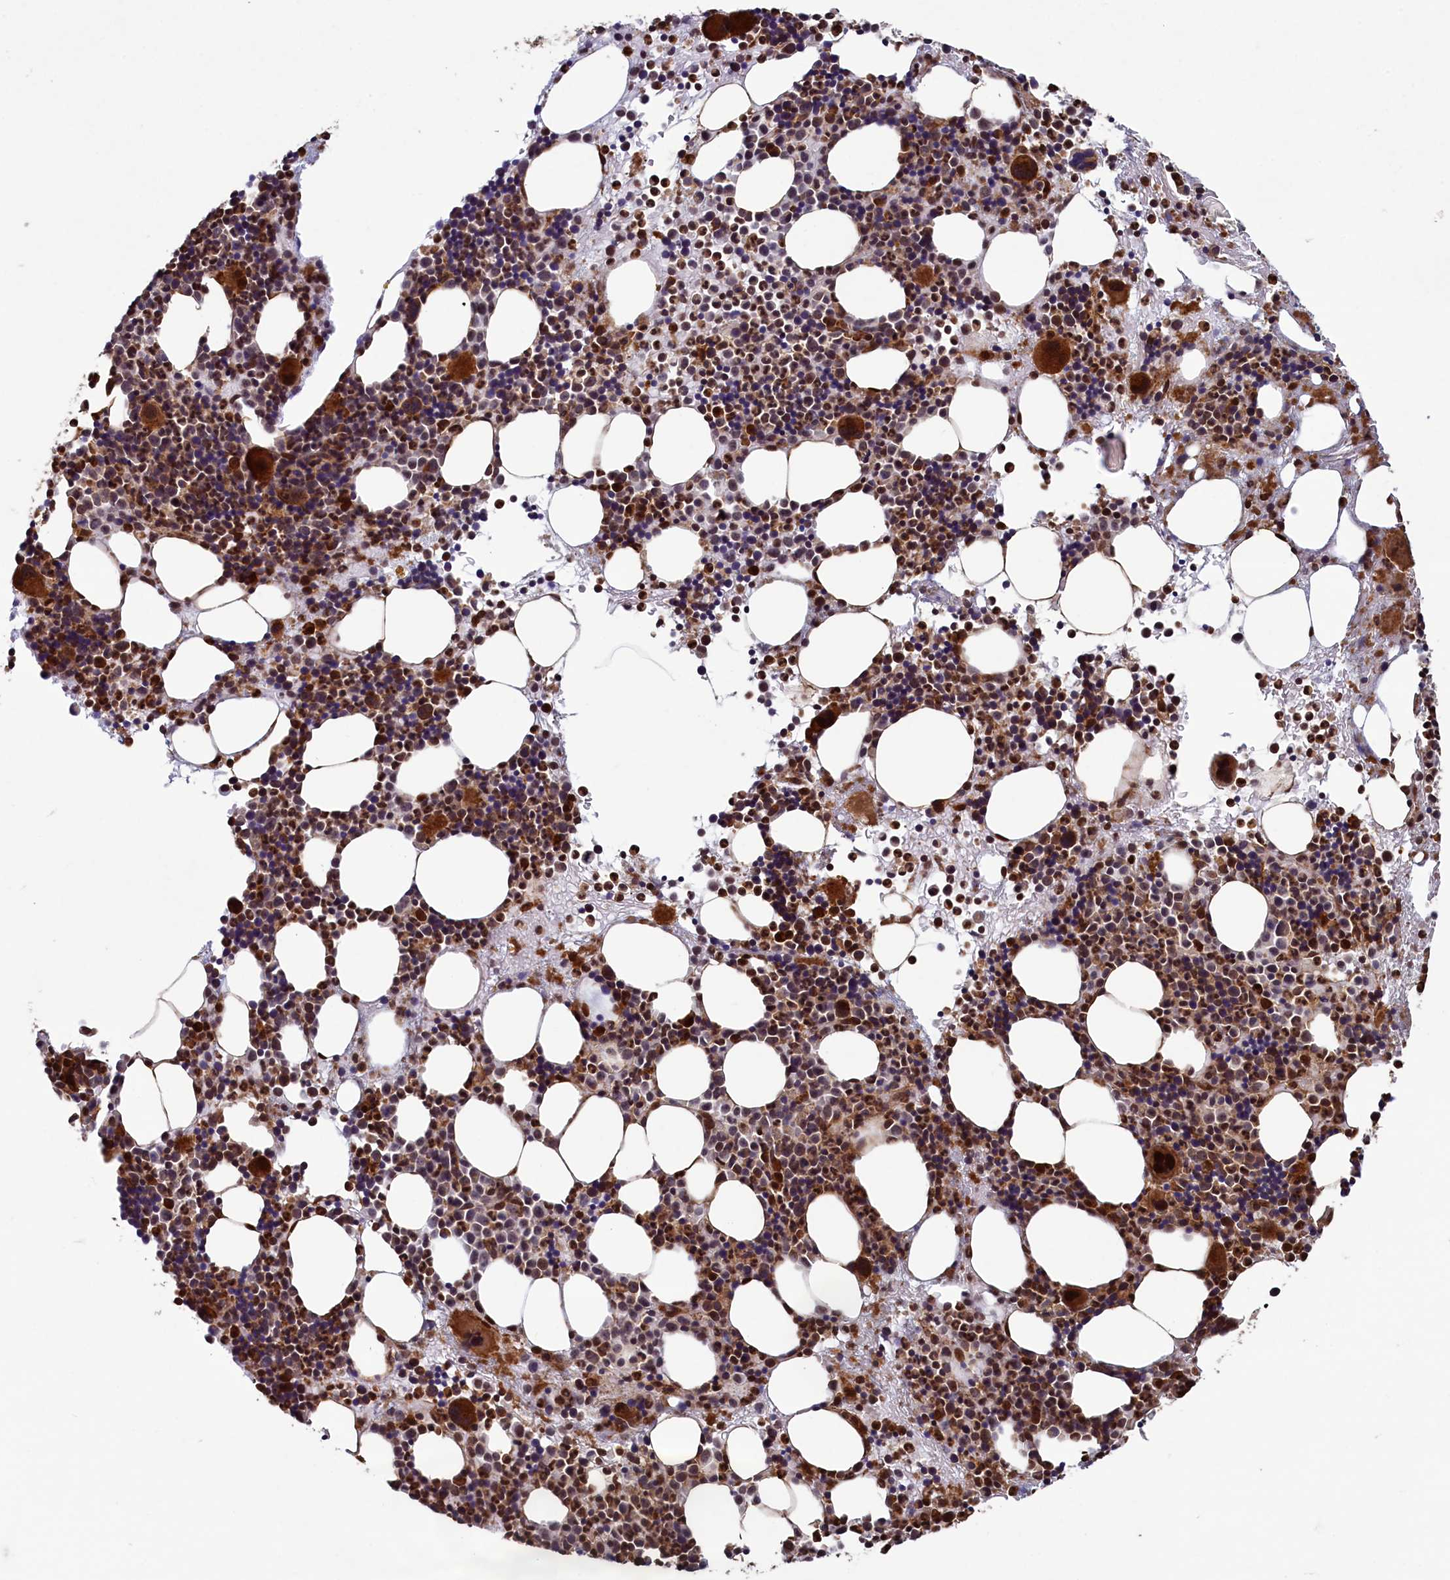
{"staining": {"intensity": "strong", "quantity": "25%-75%", "location": "cytoplasmic/membranous,nuclear"}, "tissue": "bone marrow", "cell_type": "Hematopoietic cells", "image_type": "normal", "snomed": [{"axis": "morphology", "description": "Normal tissue, NOS"}, {"axis": "topography", "description": "Bone marrow"}], "caption": "Brown immunohistochemical staining in unremarkable bone marrow exhibits strong cytoplasmic/membranous,nuclear expression in approximately 25%-75% of hematopoietic cells.", "gene": "NAE1", "patient": {"sex": "male", "age": 51}}